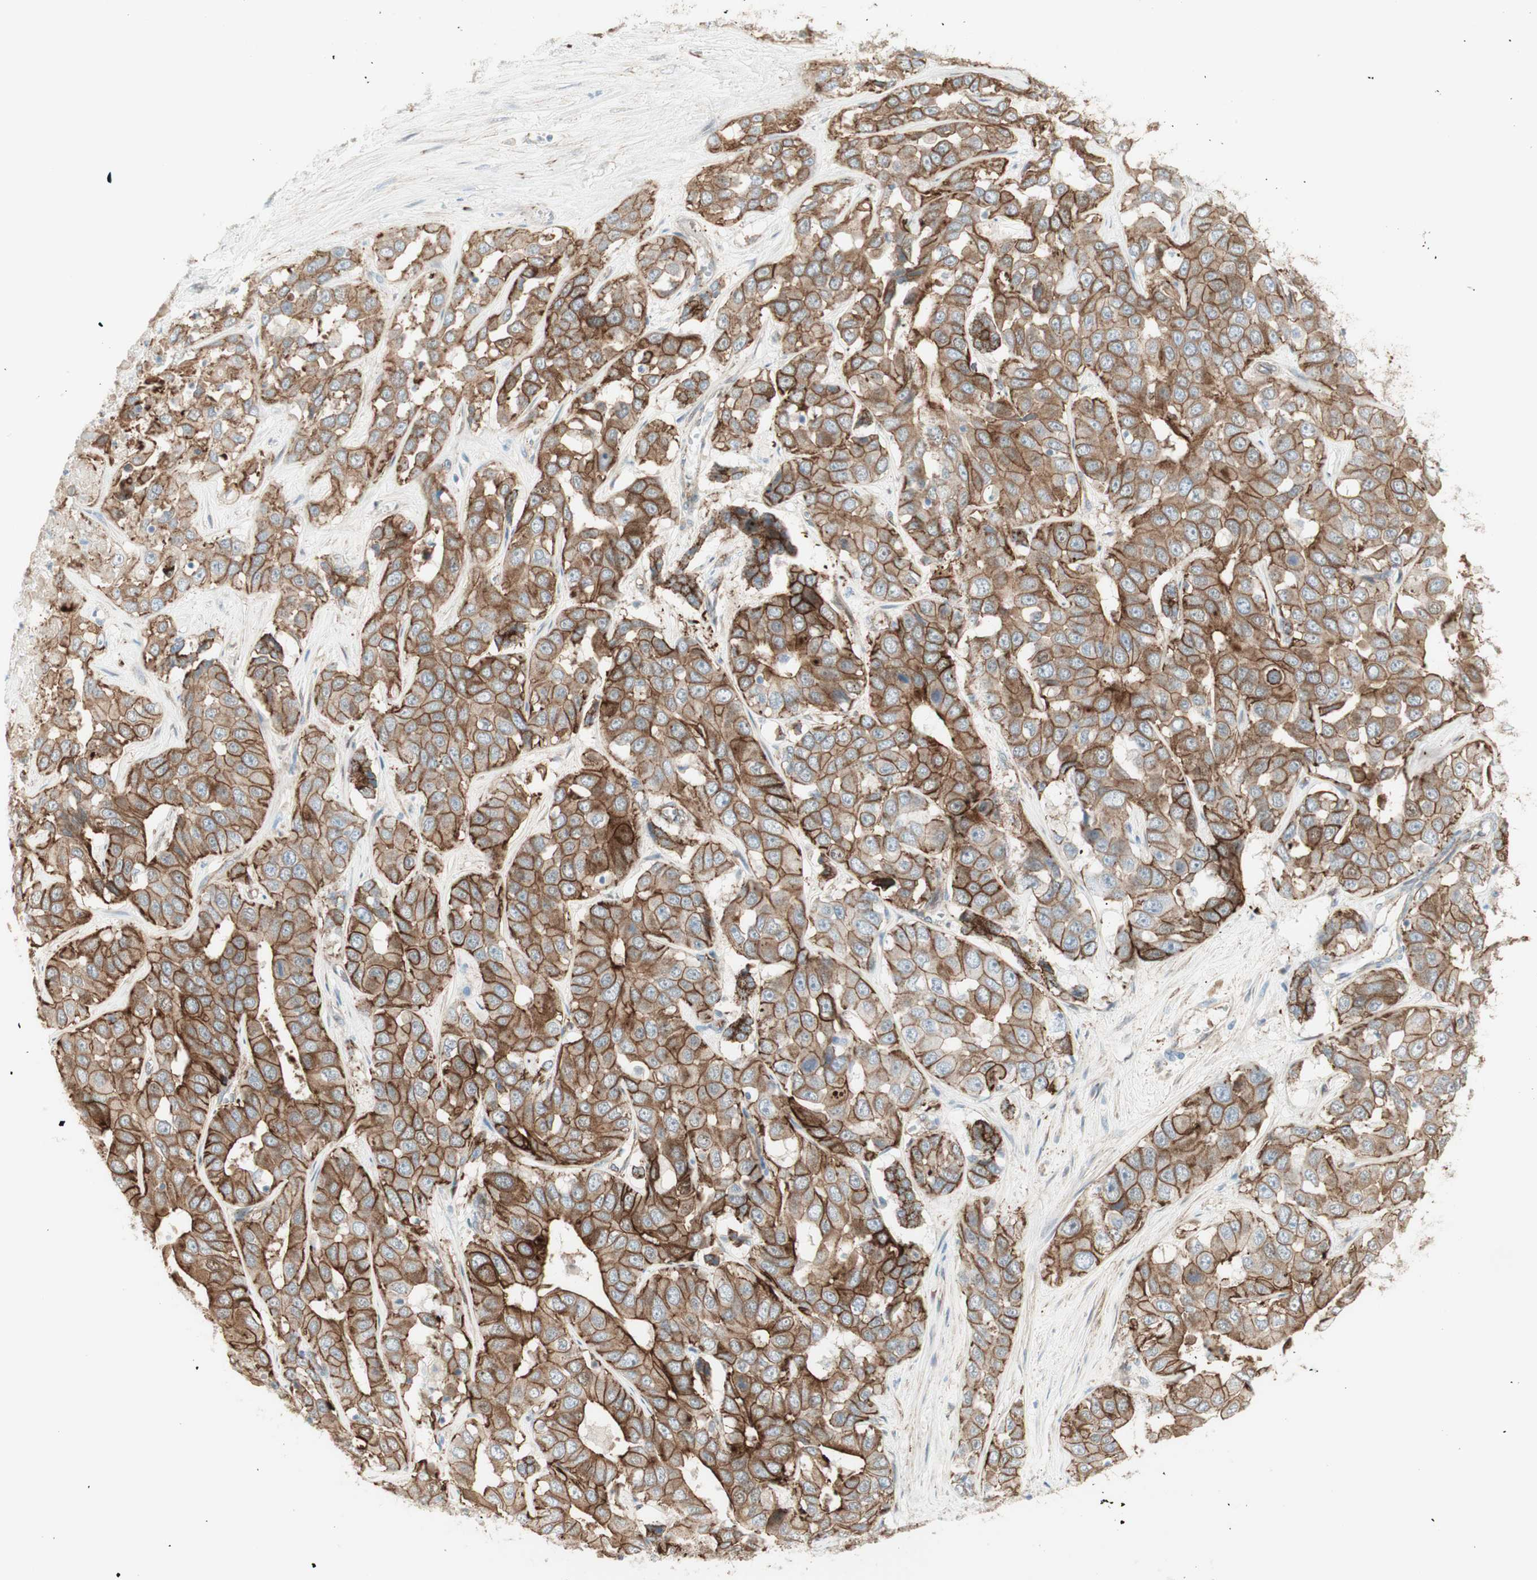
{"staining": {"intensity": "strong", "quantity": "25%-75%", "location": "cytoplasmic/membranous"}, "tissue": "liver cancer", "cell_type": "Tumor cells", "image_type": "cancer", "snomed": [{"axis": "morphology", "description": "Cholangiocarcinoma"}, {"axis": "topography", "description": "Liver"}], "caption": "There is high levels of strong cytoplasmic/membranous expression in tumor cells of cholangiocarcinoma (liver), as demonstrated by immunohistochemical staining (brown color).", "gene": "MYO6", "patient": {"sex": "female", "age": 52}}